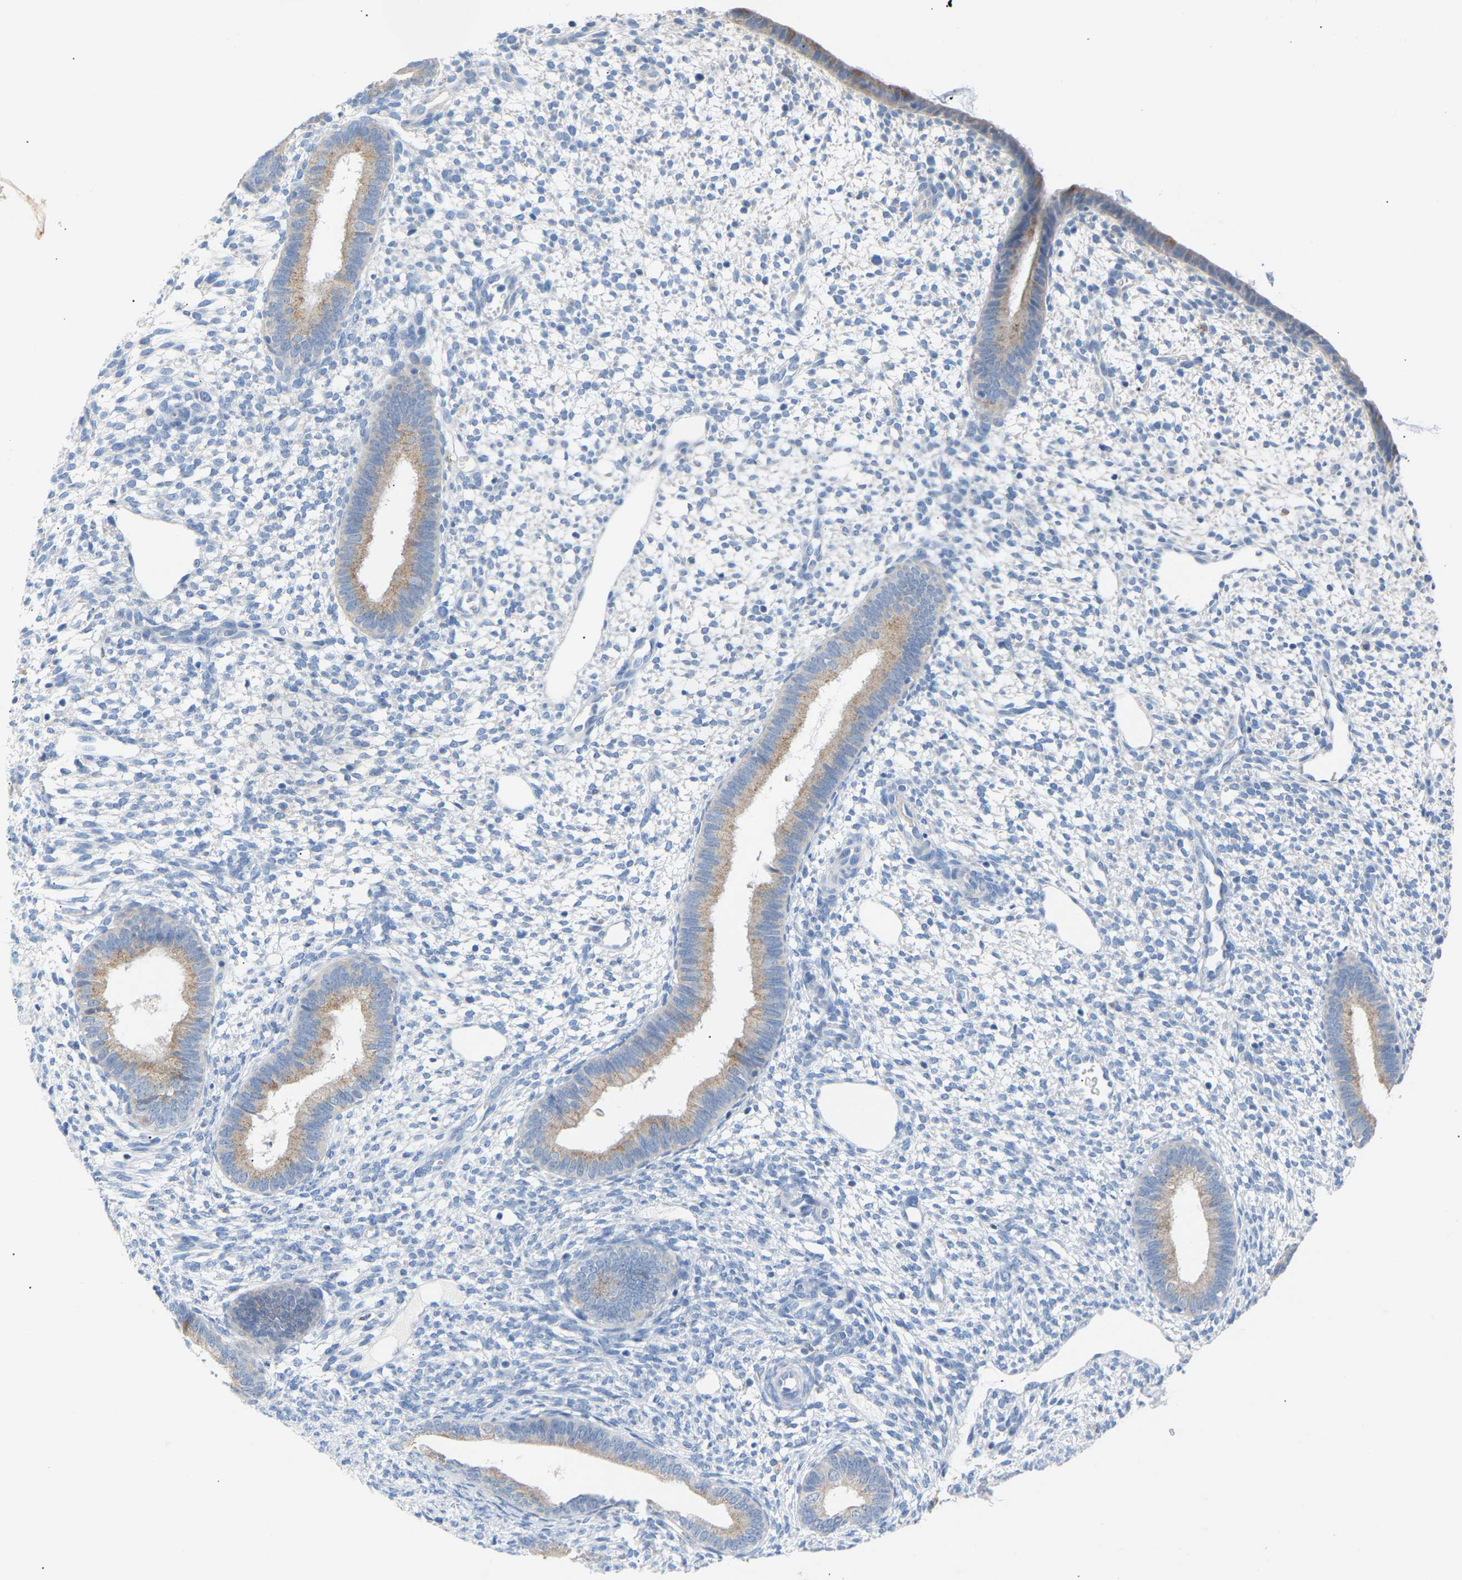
{"staining": {"intensity": "negative", "quantity": "none", "location": "none"}, "tissue": "endometrium", "cell_type": "Cells in endometrial stroma", "image_type": "normal", "snomed": [{"axis": "morphology", "description": "Normal tissue, NOS"}, {"axis": "topography", "description": "Endometrium"}], "caption": "Immunohistochemistry (IHC) image of unremarkable endometrium: human endometrium stained with DAB reveals no significant protein staining in cells in endometrial stroma.", "gene": "PEX1", "patient": {"sex": "female", "age": 46}}